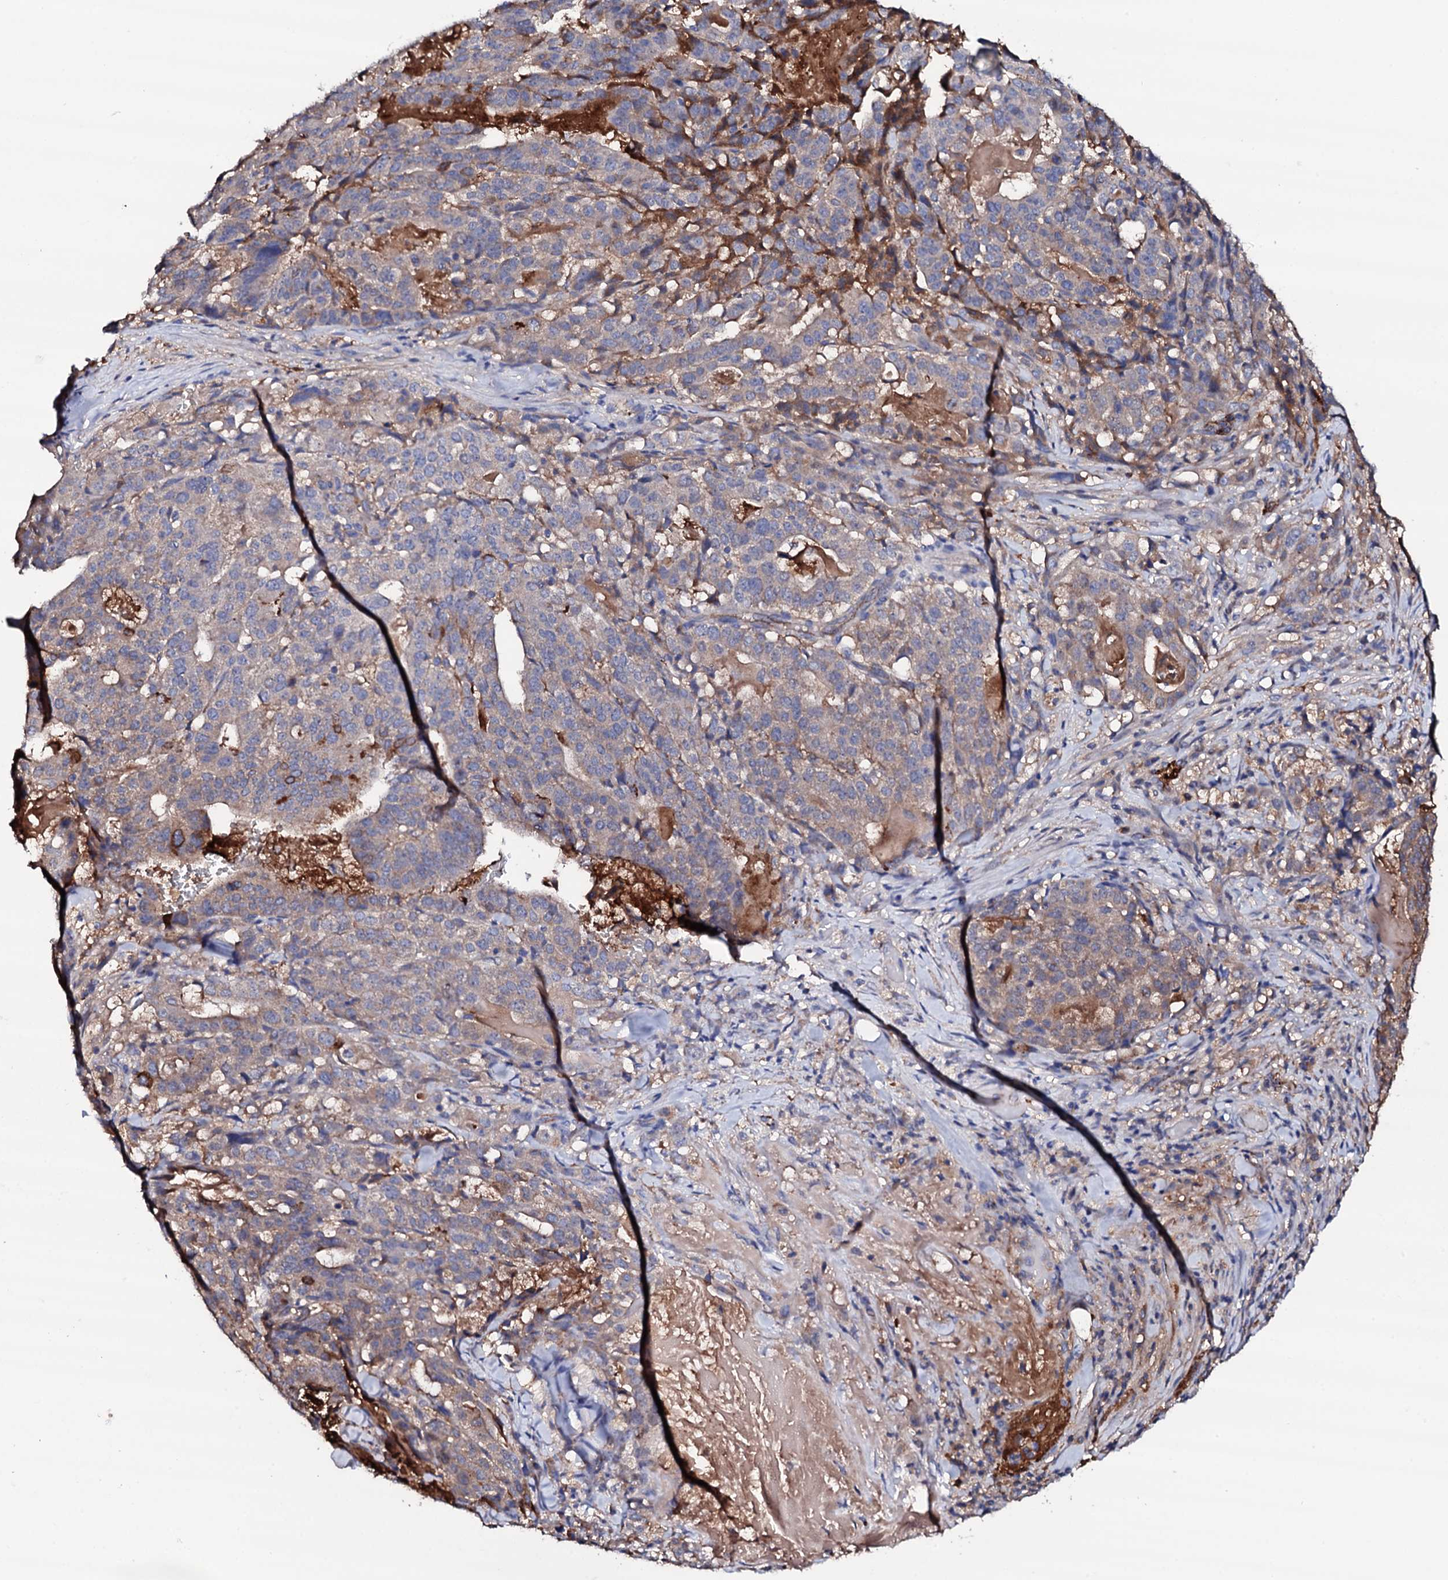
{"staining": {"intensity": "weak", "quantity": ">75%", "location": "cytoplasmic/membranous"}, "tissue": "stomach cancer", "cell_type": "Tumor cells", "image_type": "cancer", "snomed": [{"axis": "morphology", "description": "Adenocarcinoma, NOS"}, {"axis": "topography", "description": "Stomach"}], "caption": "Protein expression by IHC shows weak cytoplasmic/membranous expression in approximately >75% of tumor cells in stomach cancer. The protein of interest is shown in brown color, while the nuclei are stained blue.", "gene": "TCAF2", "patient": {"sex": "male", "age": 48}}